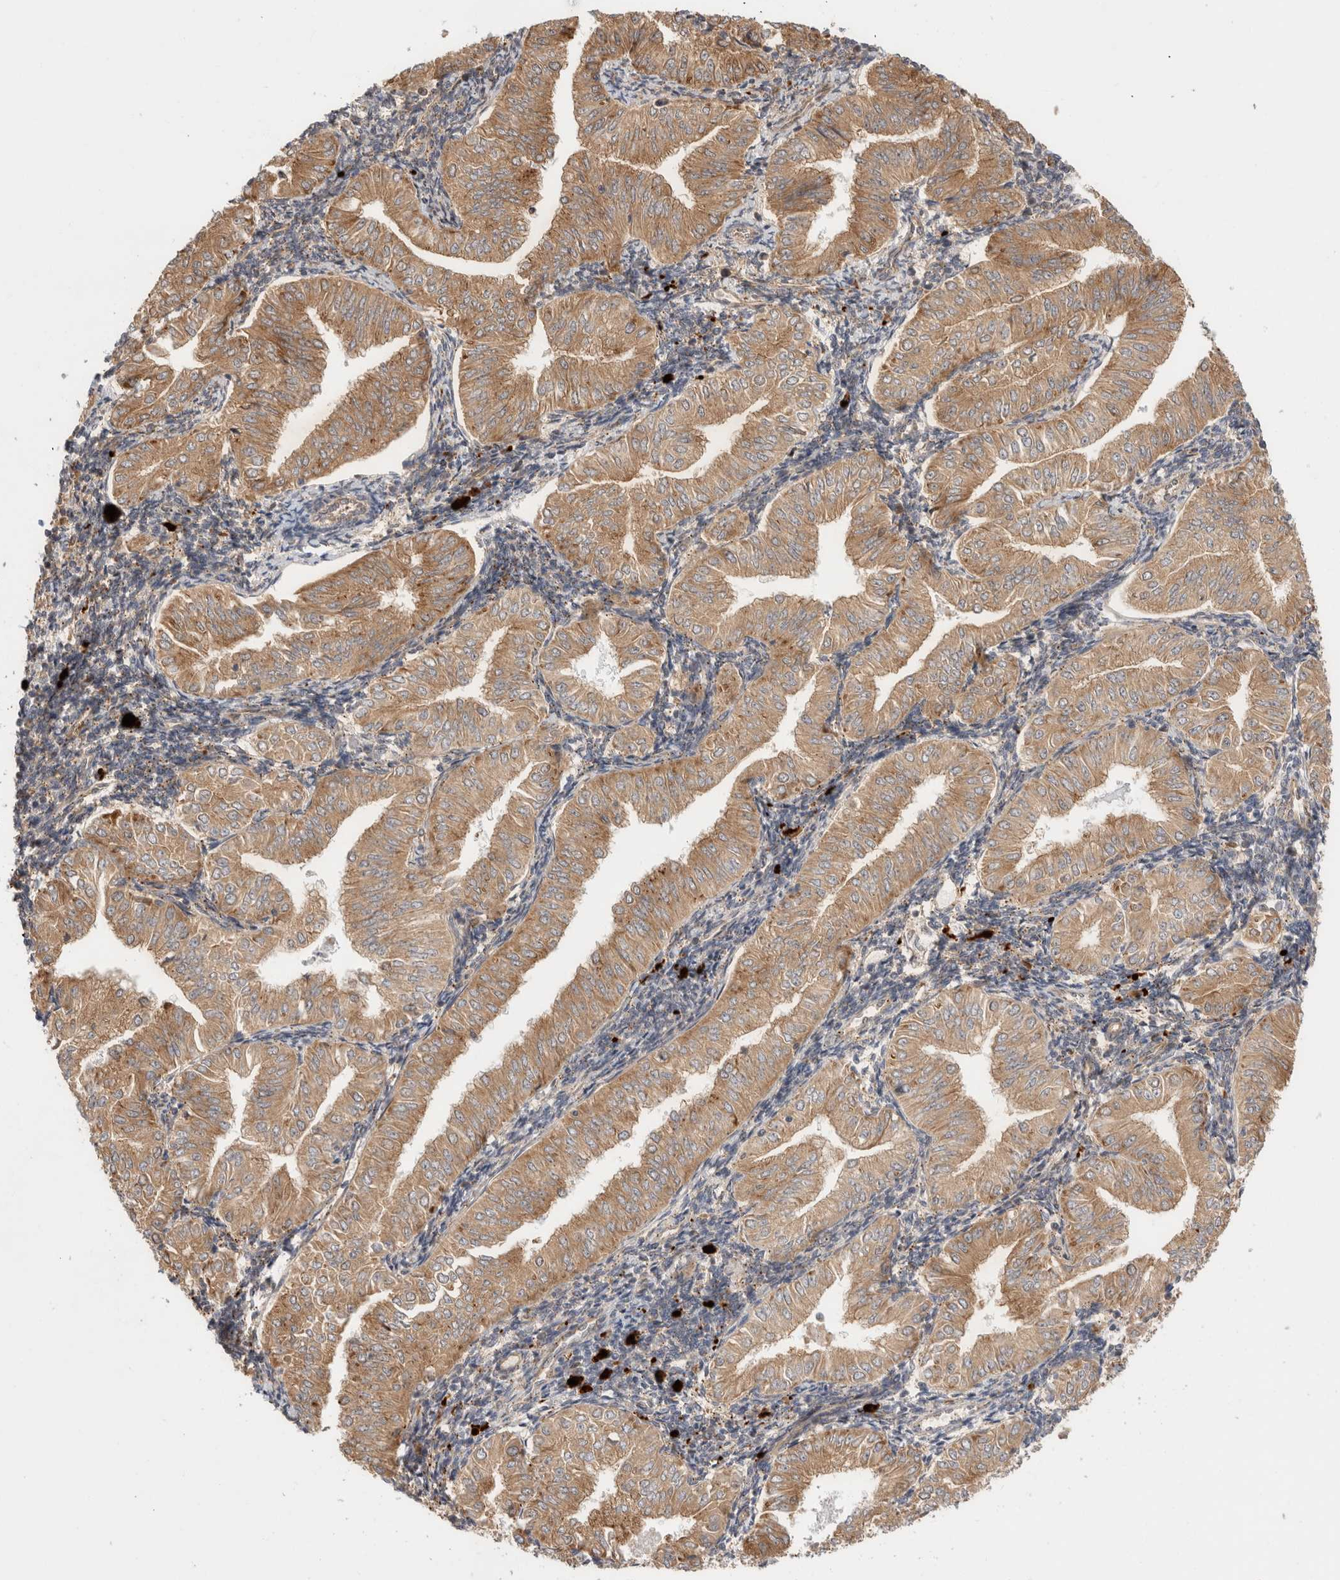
{"staining": {"intensity": "weak", "quantity": ">75%", "location": "cytoplasmic/membranous"}, "tissue": "endometrial cancer", "cell_type": "Tumor cells", "image_type": "cancer", "snomed": [{"axis": "morphology", "description": "Normal tissue, NOS"}, {"axis": "morphology", "description": "Adenocarcinoma, NOS"}, {"axis": "topography", "description": "Endometrium"}], "caption": "Protein staining of endometrial cancer tissue shows weak cytoplasmic/membranous staining in approximately >75% of tumor cells.", "gene": "ACTL9", "patient": {"sex": "female", "age": 53}}